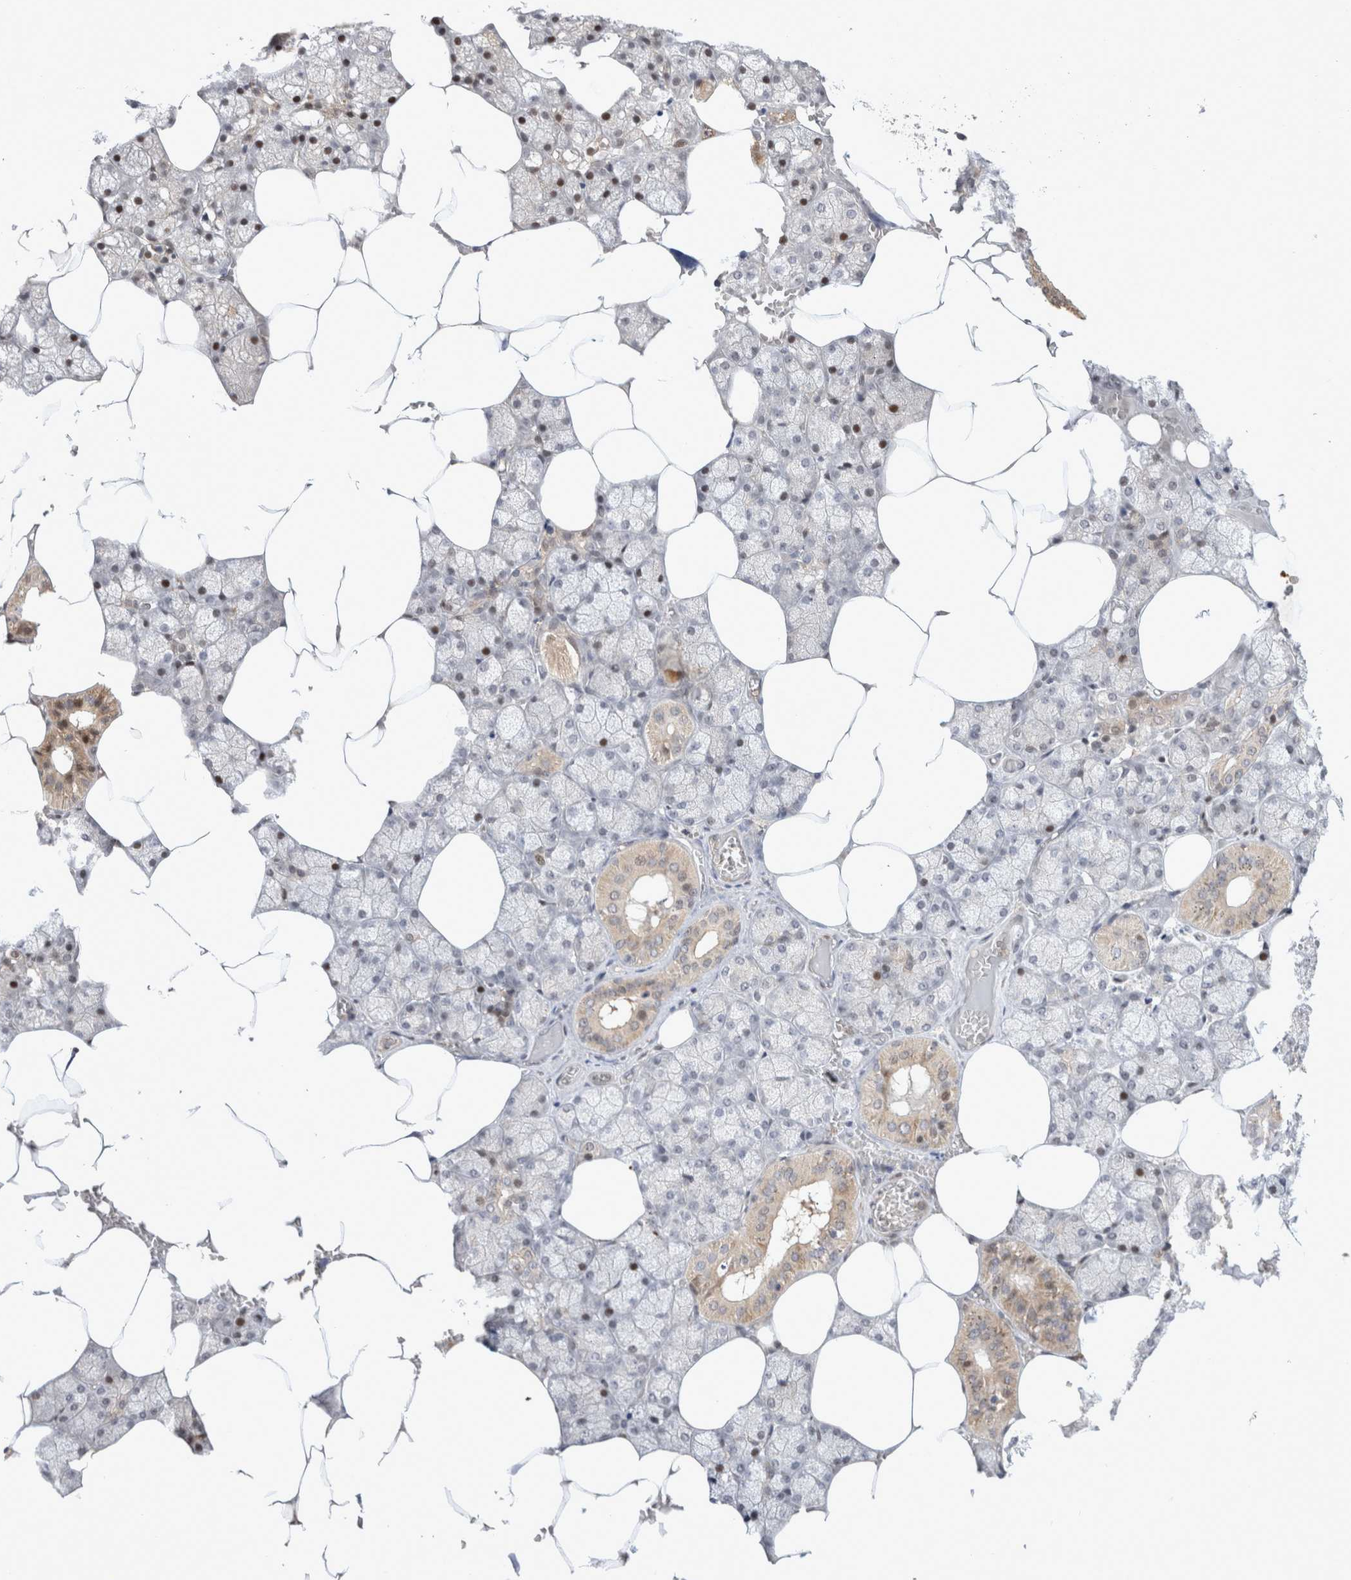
{"staining": {"intensity": "moderate", "quantity": "<25%", "location": "cytoplasmic/membranous,nuclear"}, "tissue": "salivary gland", "cell_type": "Glandular cells", "image_type": "normal", "snomed": [{"axis": "morphology", "description": "Normal tissue, NOS"}, {"axis": "topography", "description": "Salivary gland"}], "caption": "High-magnification brightfield microscopy of normal salivary gland stained with DAB (brown) and counterstained with hematoxylin (blue). glandular cells exhibit moderate cytoplasmic/membranous,nuclear expression is appreciated in about<25% of cells.", "gene": "HTT", "patient": {"sex": "male", "age": 62}}